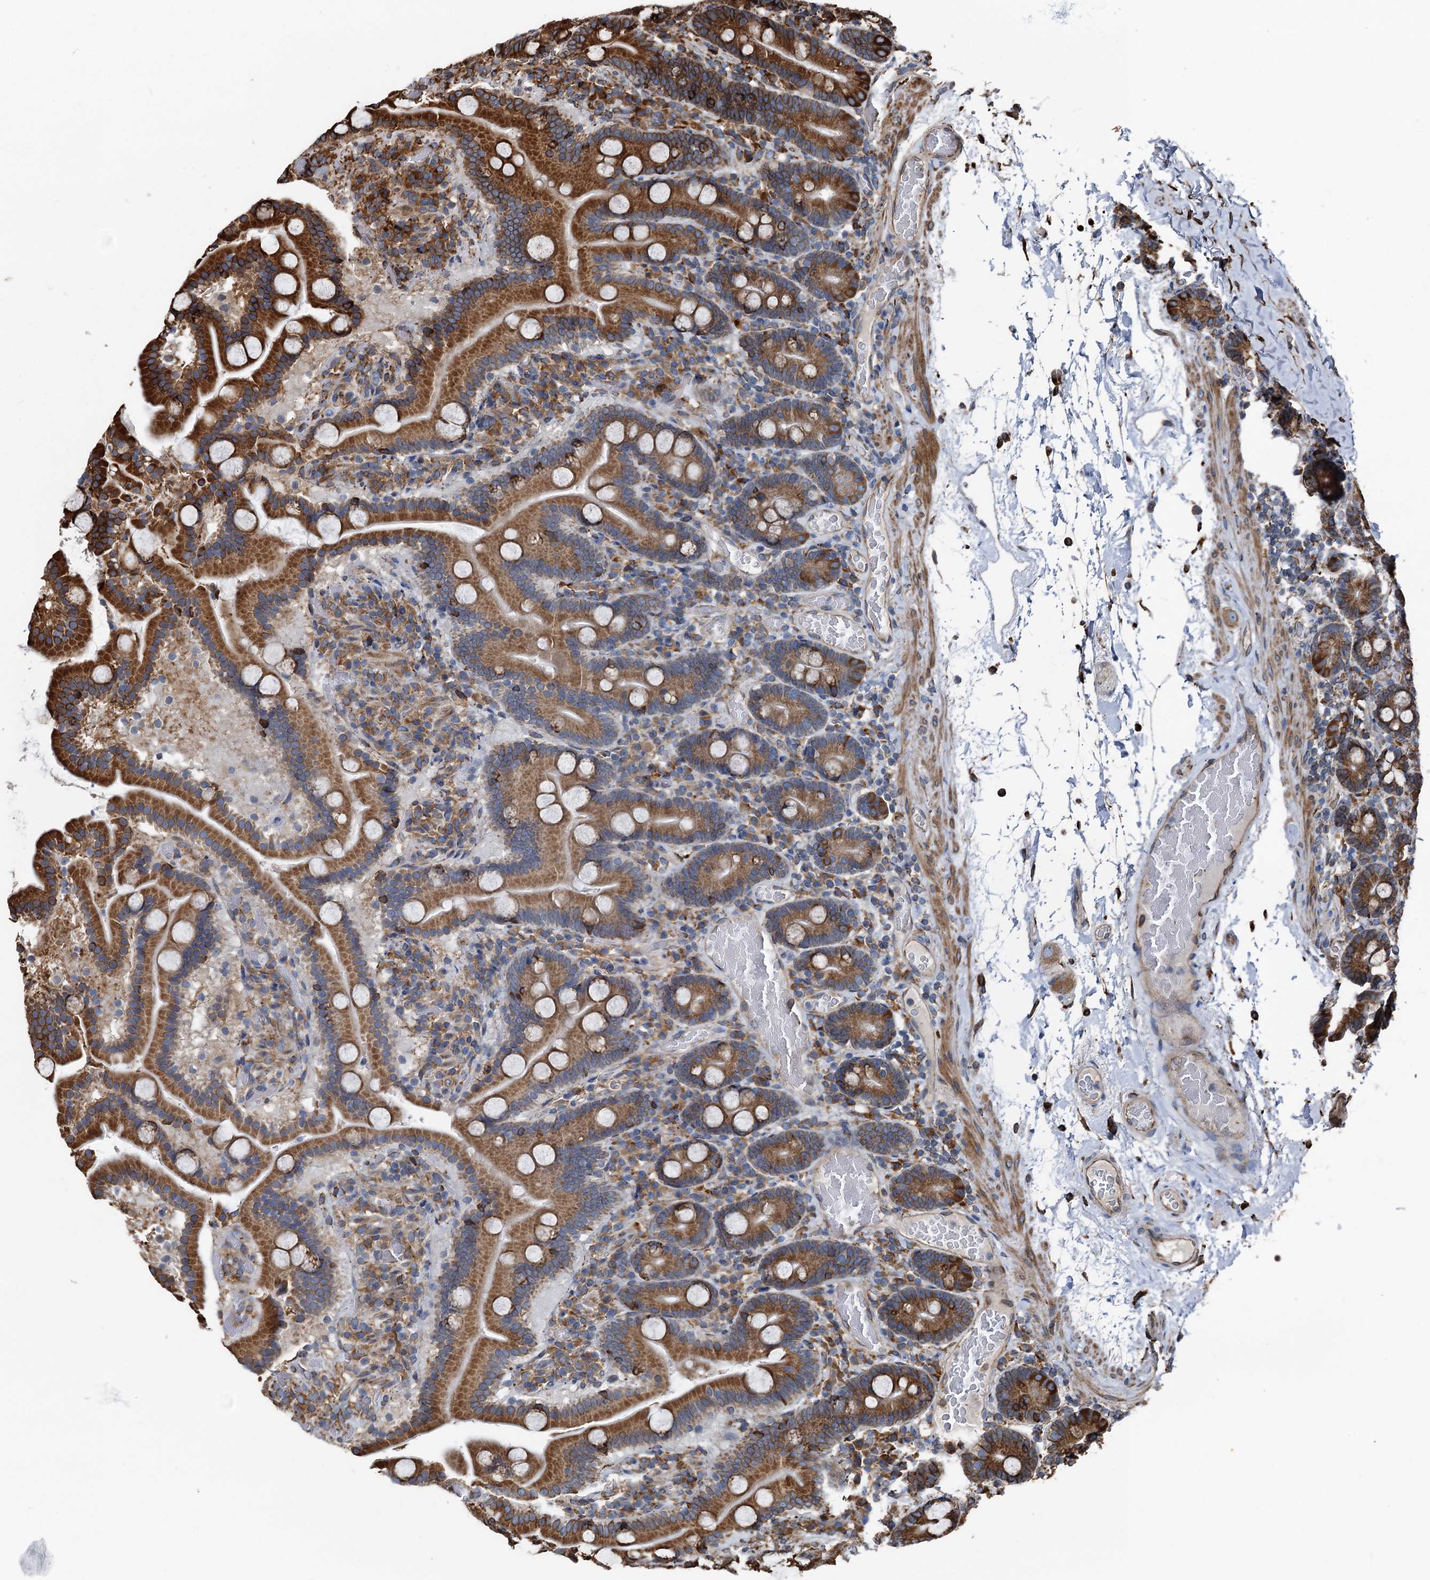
{"staining": {"intensity": "strong", "quantity": ">75%", "location": "cytoplasmic/membranous"}, "tissue": "duodenum", "cell_type": "Glandular cells", "image_type": "normal", "snomed": [{"axis": "morphology", "description": "Normal tissue, NOS"}, {"axis": "topography", "description": "Duodenum"}], "caption": "Duodenum stained with DAB IHC reveals high levels of strong cytoplasmic/membranous positivity in about >75% of glandular cells.", "gene": "NEURL1B", "patient": {"sex": "male", "age": 55}}